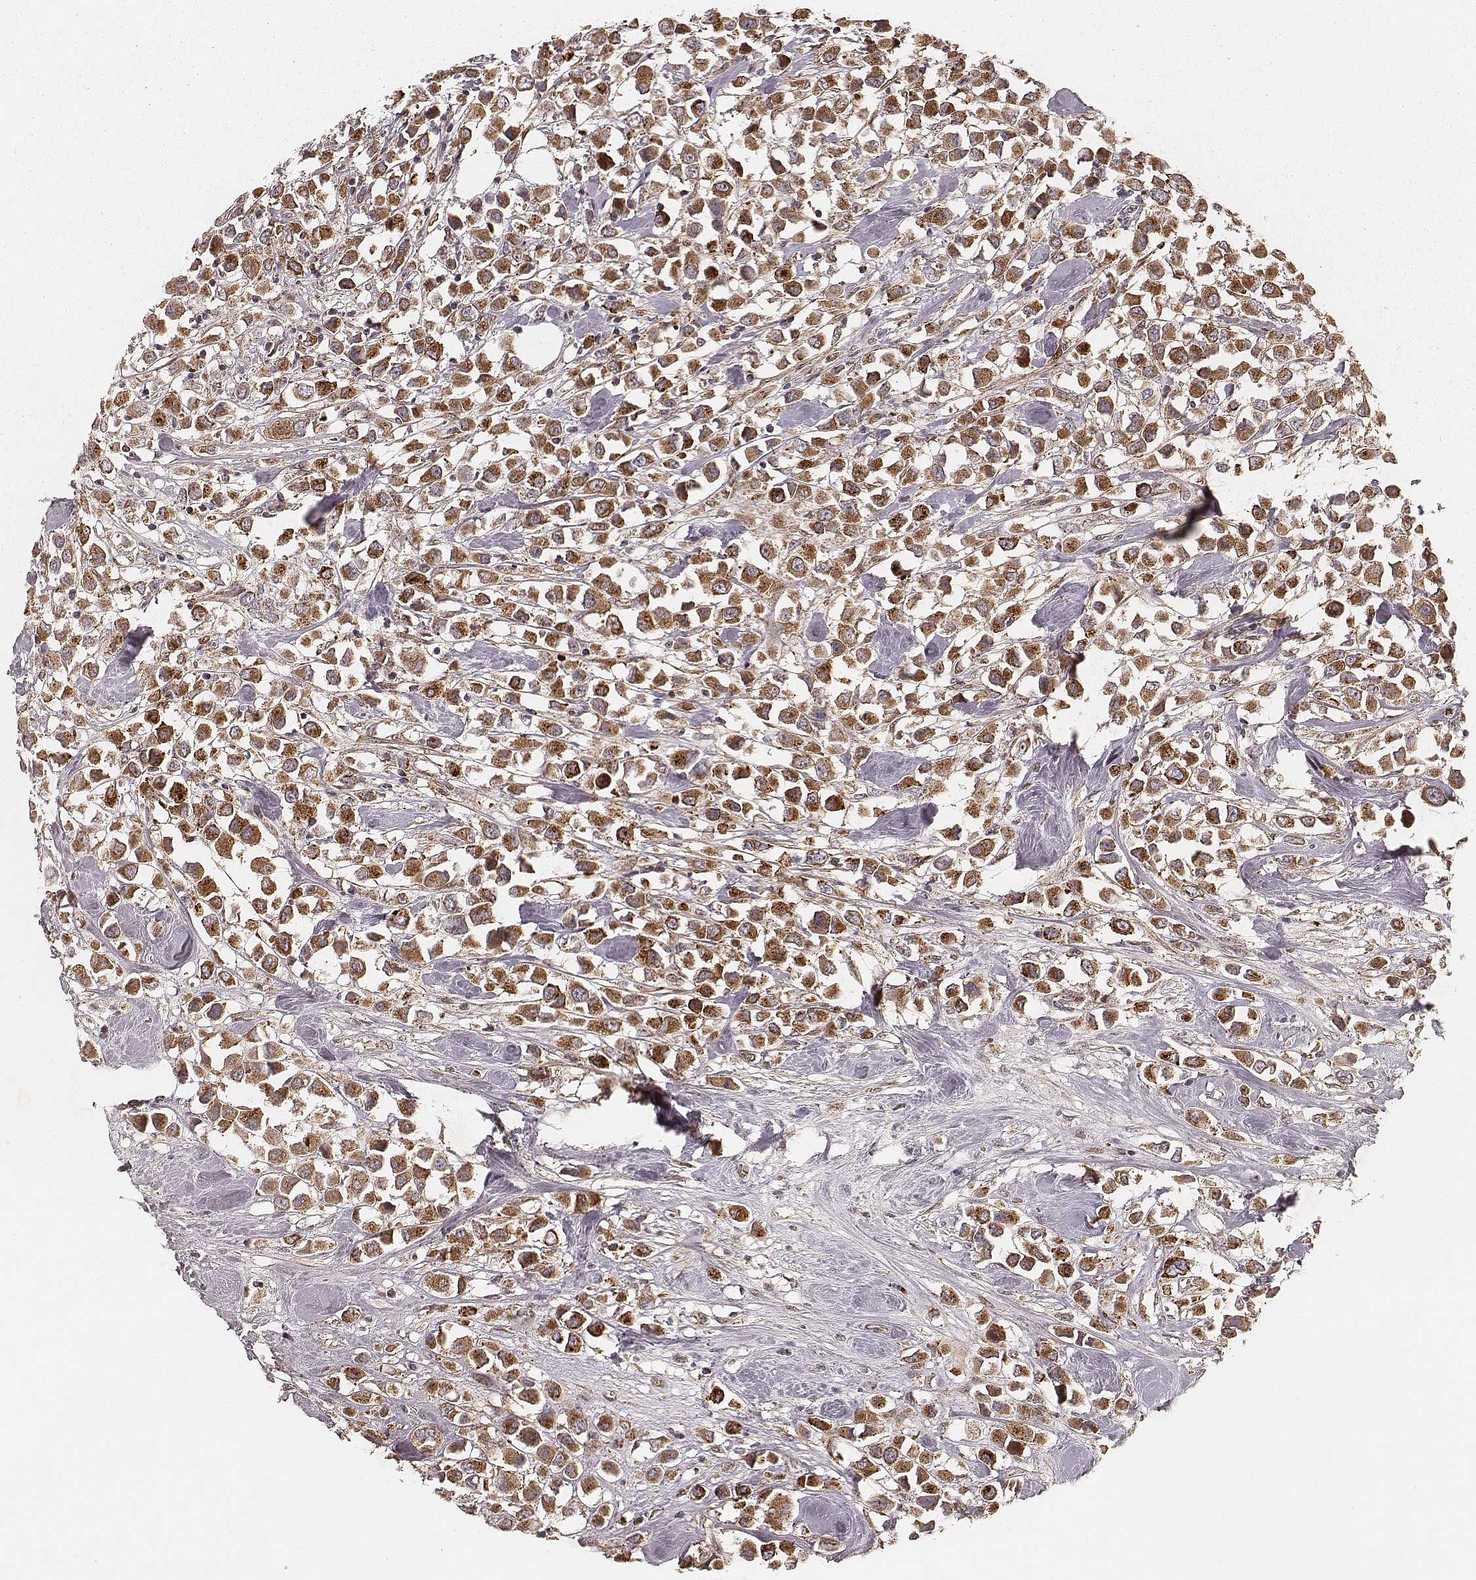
{"staining": {"intensity": "moderate", "quantity": ">75%", "location": "cytoplasmic/membranous"}, "tissue": "breast cancer", "cell_type": "Tumor cells", "image_type": "cancer", "snomed": [{"axis": "morphology", "description": "Duct carcinoma"}, {"axis": "topography", "description": "Breast"}], "caption": "Protein staining by IHC displays moderate cytoplasmic/membranous staining in about >75% of tumor cells in breast invasive ductal carcinoma.", "gene": "NDUFA7", "patient": {"sex": "female", "age": 61}}